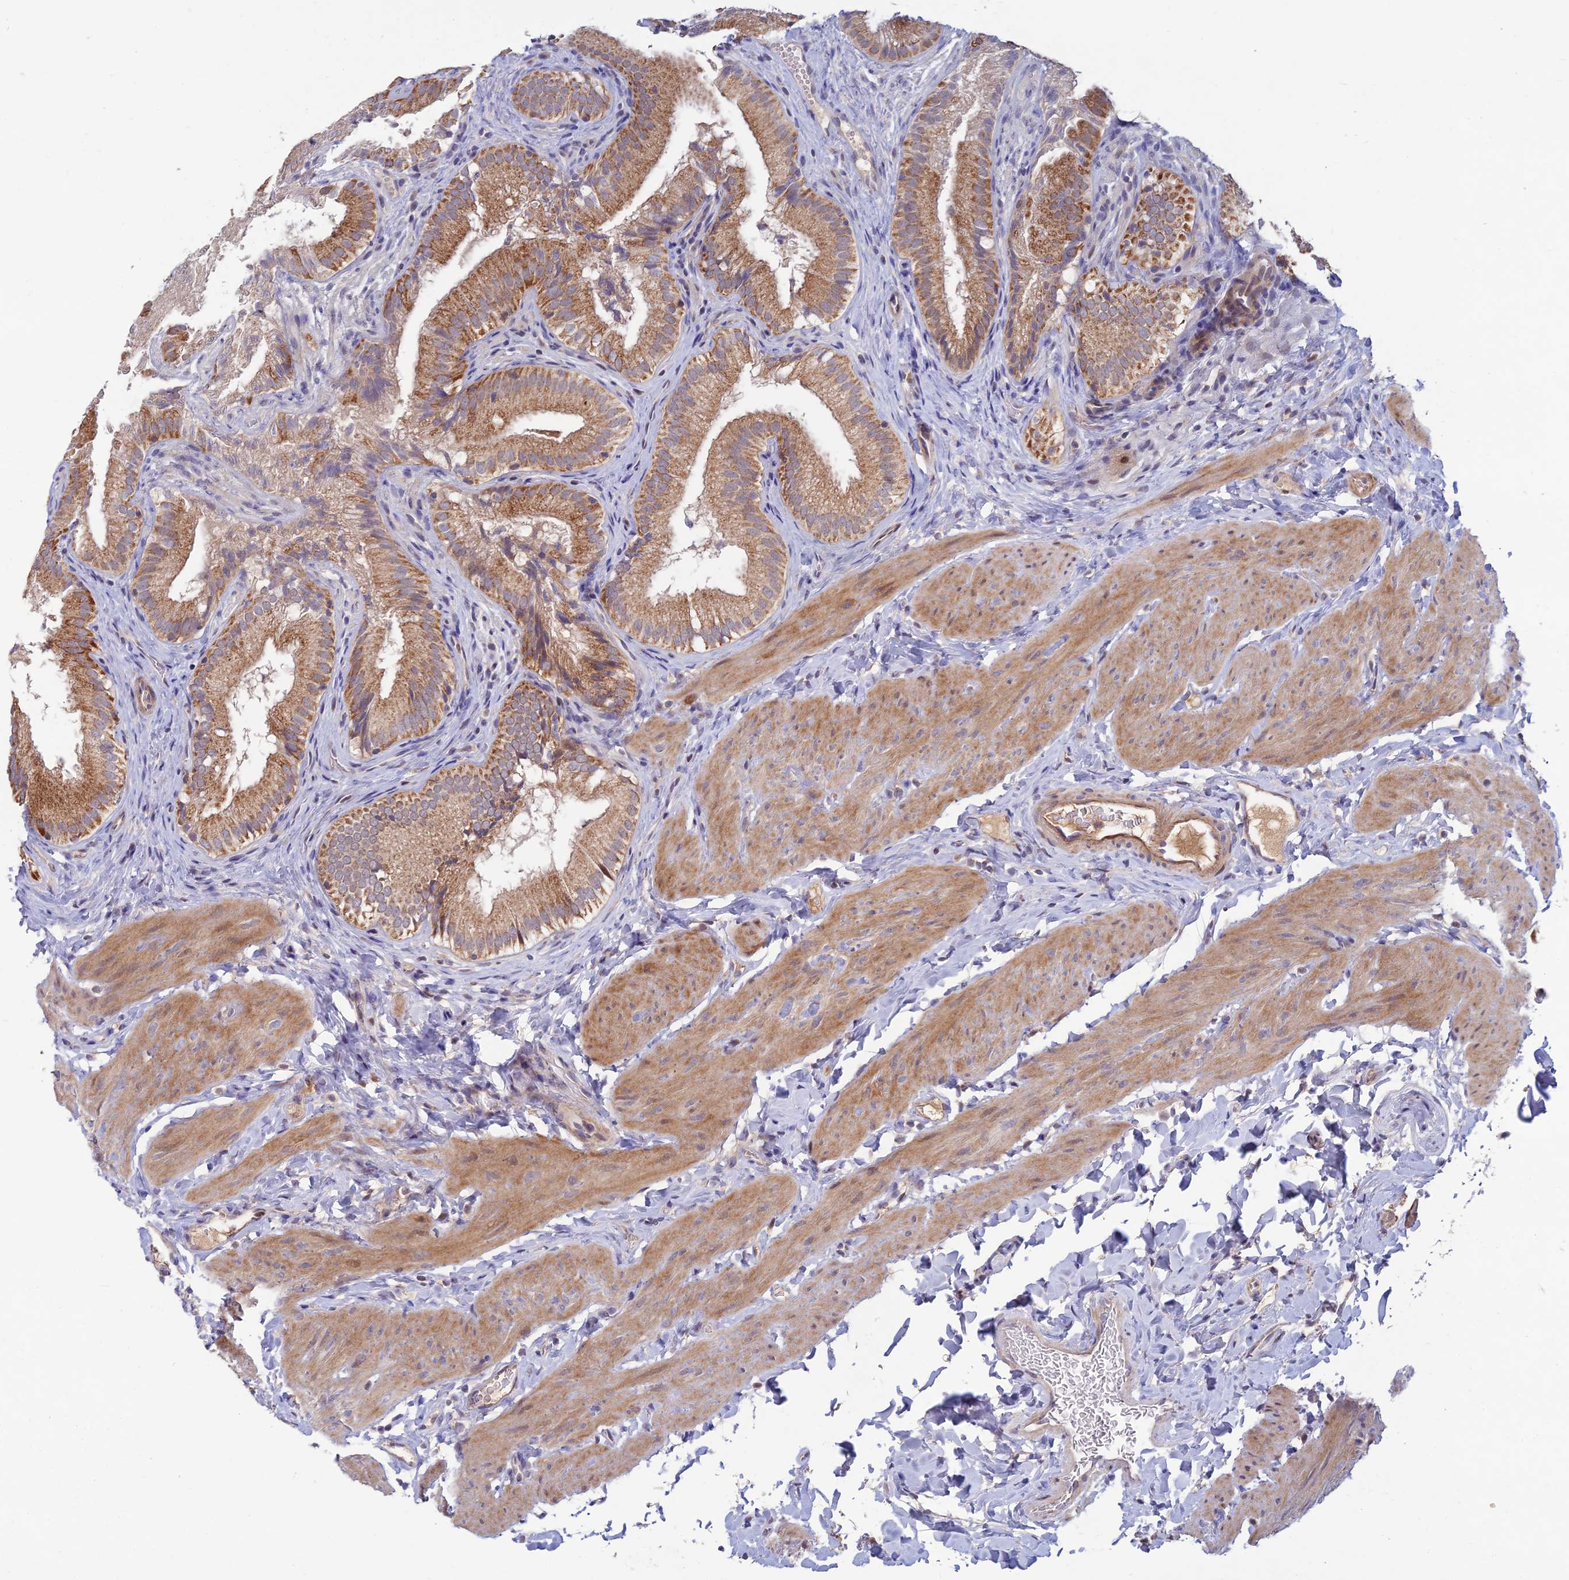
{"staining": {"intensity": "moderate", "quantity": ">75%", "location": "cytoplasmic/membranous"}, "tissue": "gallbladder", "cell_type": "Glandular cells", "image_type": "normal", "snomed": [{"axis": "morphology", "description": "Normal tissue, NOS"}, {"axis": "topography", "description": "Gallbladder"}], "caption": "Unremarkable gallbladder displays moderate cytoplasmic/membranous staining in about >75% of glandular cells.", "gene": "FASTKD5", "patient": {"sex": "female", "age": 30}}